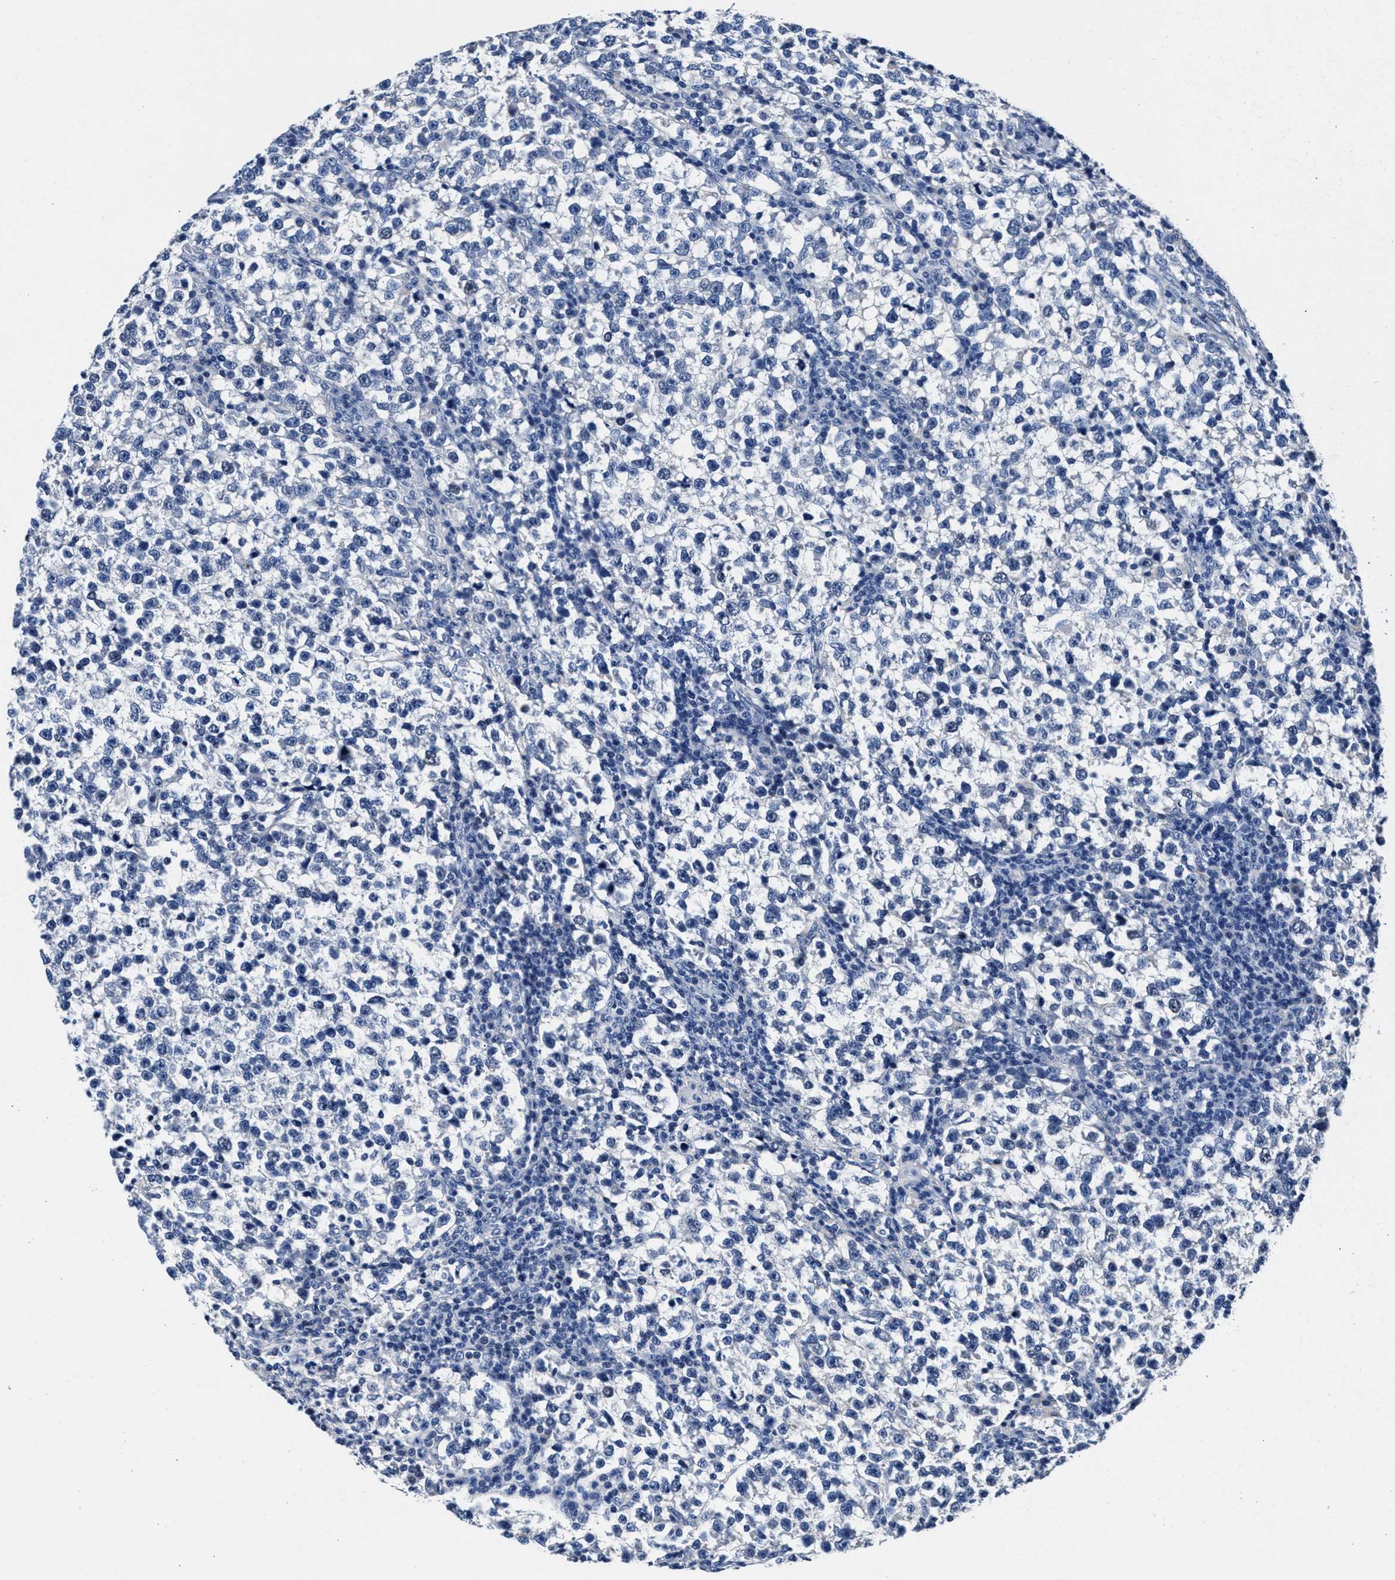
{"staining": {"intensity": "negative", "quantity": "none", "location": "none"}, "tissue": "testis cancer", "cell_type": "Tumor cells", "image_type": "cancer", "snomed": [{"axis": "morphology", "description": "Normal tissue, NOS"}, {"axis": "morphology", "description": "Seminoma, NOS"}, {"axis": "topography", "description": "Testis"}], "caption": "Testis cancer (seminoma) stained for a protein using IHC shows no positivity tumor cells.", "gene": "GSTM1", "patient": {"sex": "male", "age": 43}}